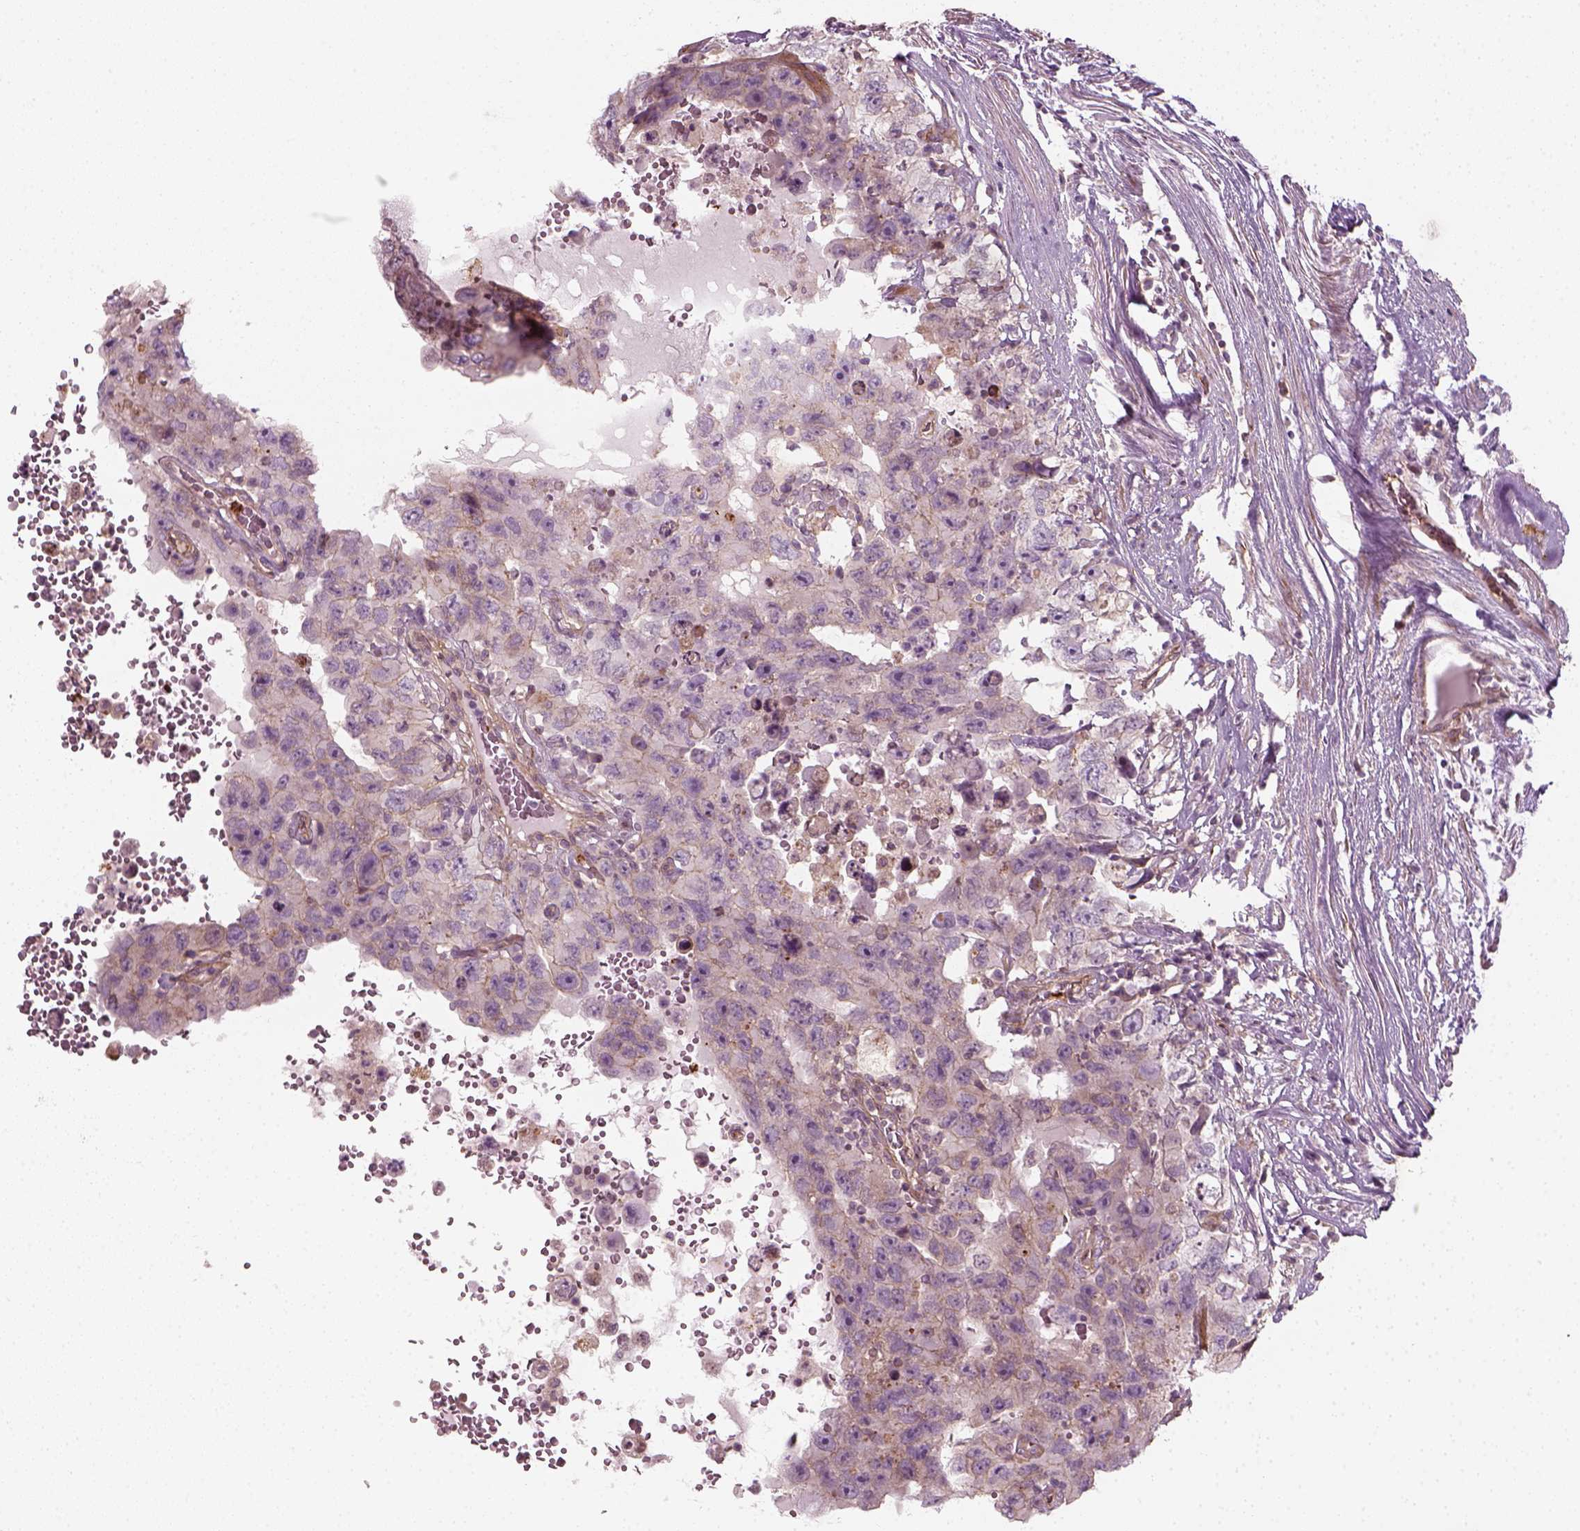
{"staining": {"intensity": "weak", "quantity": "<25%", "location": "cytoplasmic/membranous"}, "tissue": "testis cancer", "cell_type": "Tumor cells", "image_type": "cancer", "snomed": [{"axis": "morphology", "description": "Carcinoma, Embryonal, NOS"}, {"axis": "topography", "description": "Testis"}], "caption": "Tumor cells show no significant expression in testis cancer.", "gene": "NPTN", "patient": {"sex": "male", "age": 26}}